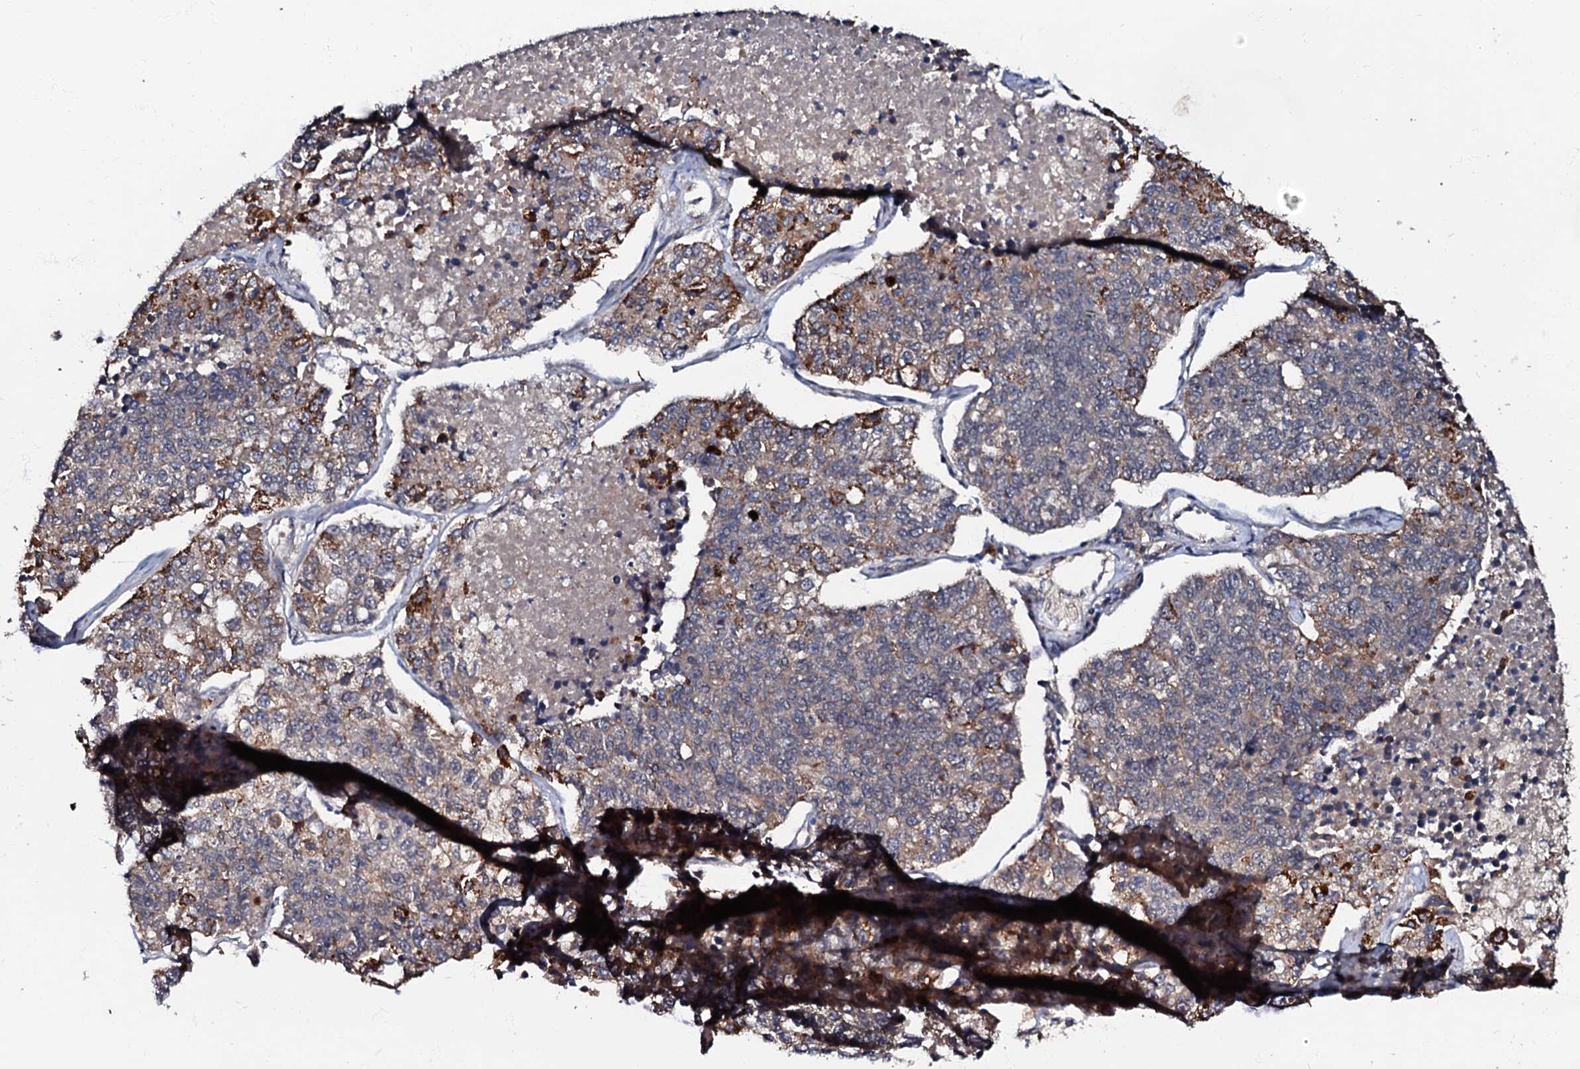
{"staining": {"intensity": "moderate", "quantity": "25%-75%", "location": "cytoplasmic/membranous"}, "tissue": "lung cancer", "cell_type": "Tumor cells", "image_type": "cancer", "snomed": [{"axis": "morphology", "description": "Adenocarcinoma, NOS"}, {"axis": "topography", "description": "Lung"}], "caption": "Protein staining of lung adenocarcinoma tissue displays moderate cytoplasmic/membranous positivity in approximately 25%-75% of tumor cells.", "gene": "MANSC4", "patient": {"sex": "male", "age": 49}}